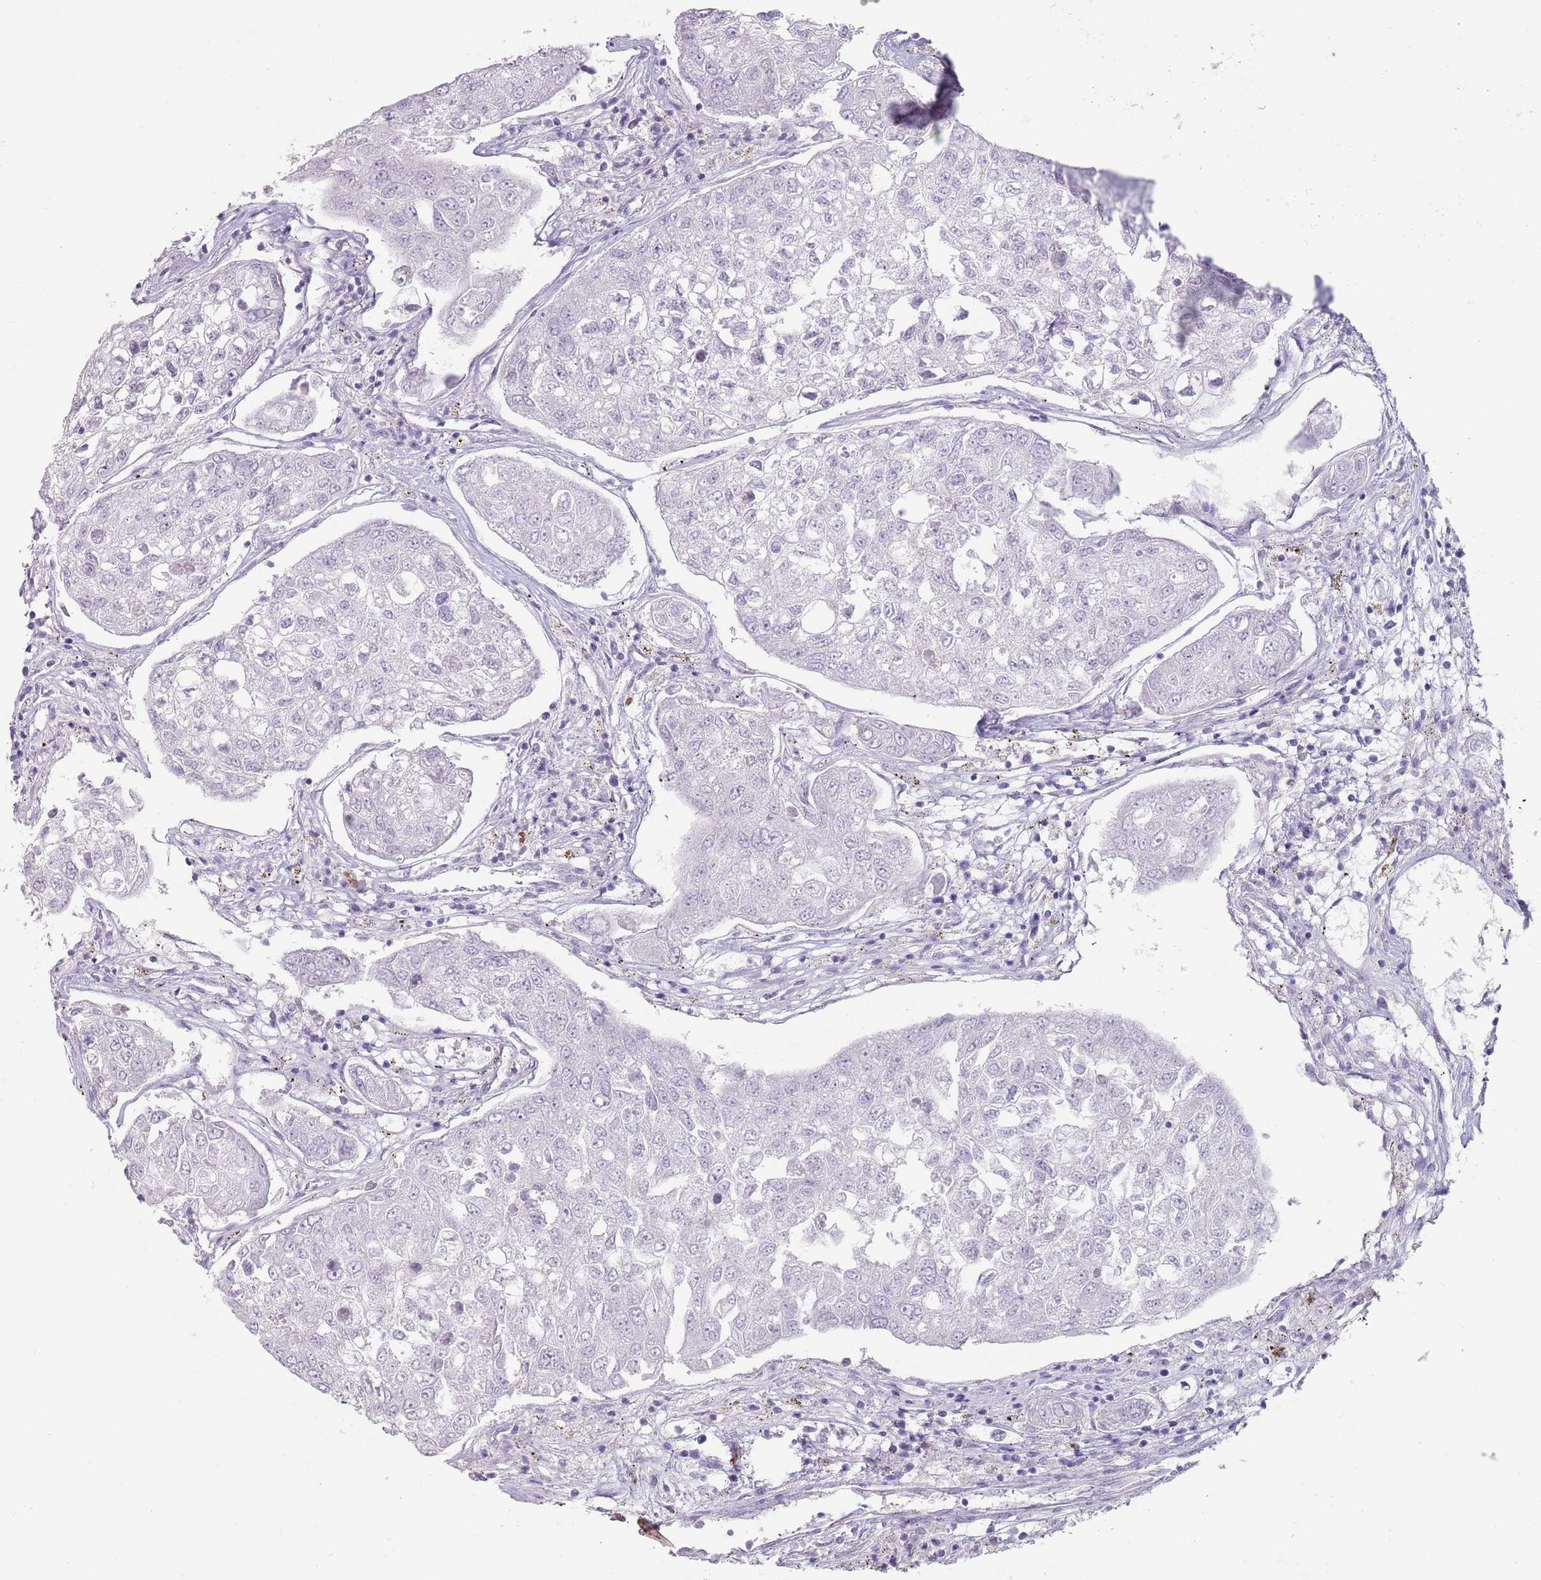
{"staining": {"intensity": "negative", "quantity": "none", "location": "none"}, "tissue": "urothelial cancer", "cell_type": "Tumor cells", "image_type": "cancer", "snomed": [{"axis": "morphology", "description": "Urothelial carcinoma, High grade"}, {"axis": "topography", "description": "Lymph node"}, {"axis": "topography", "description": "Urinary bladder"}], "caption": "Immunohistochemistry photomicrograph of neoplastic tissue: urothelial cancer stained with DAB (3,3'-diaminobenzidine) reveals no significant protein expression in tumor cells.", "gene": "STYK1", "patient": {"sex": "male", "age": 51}}